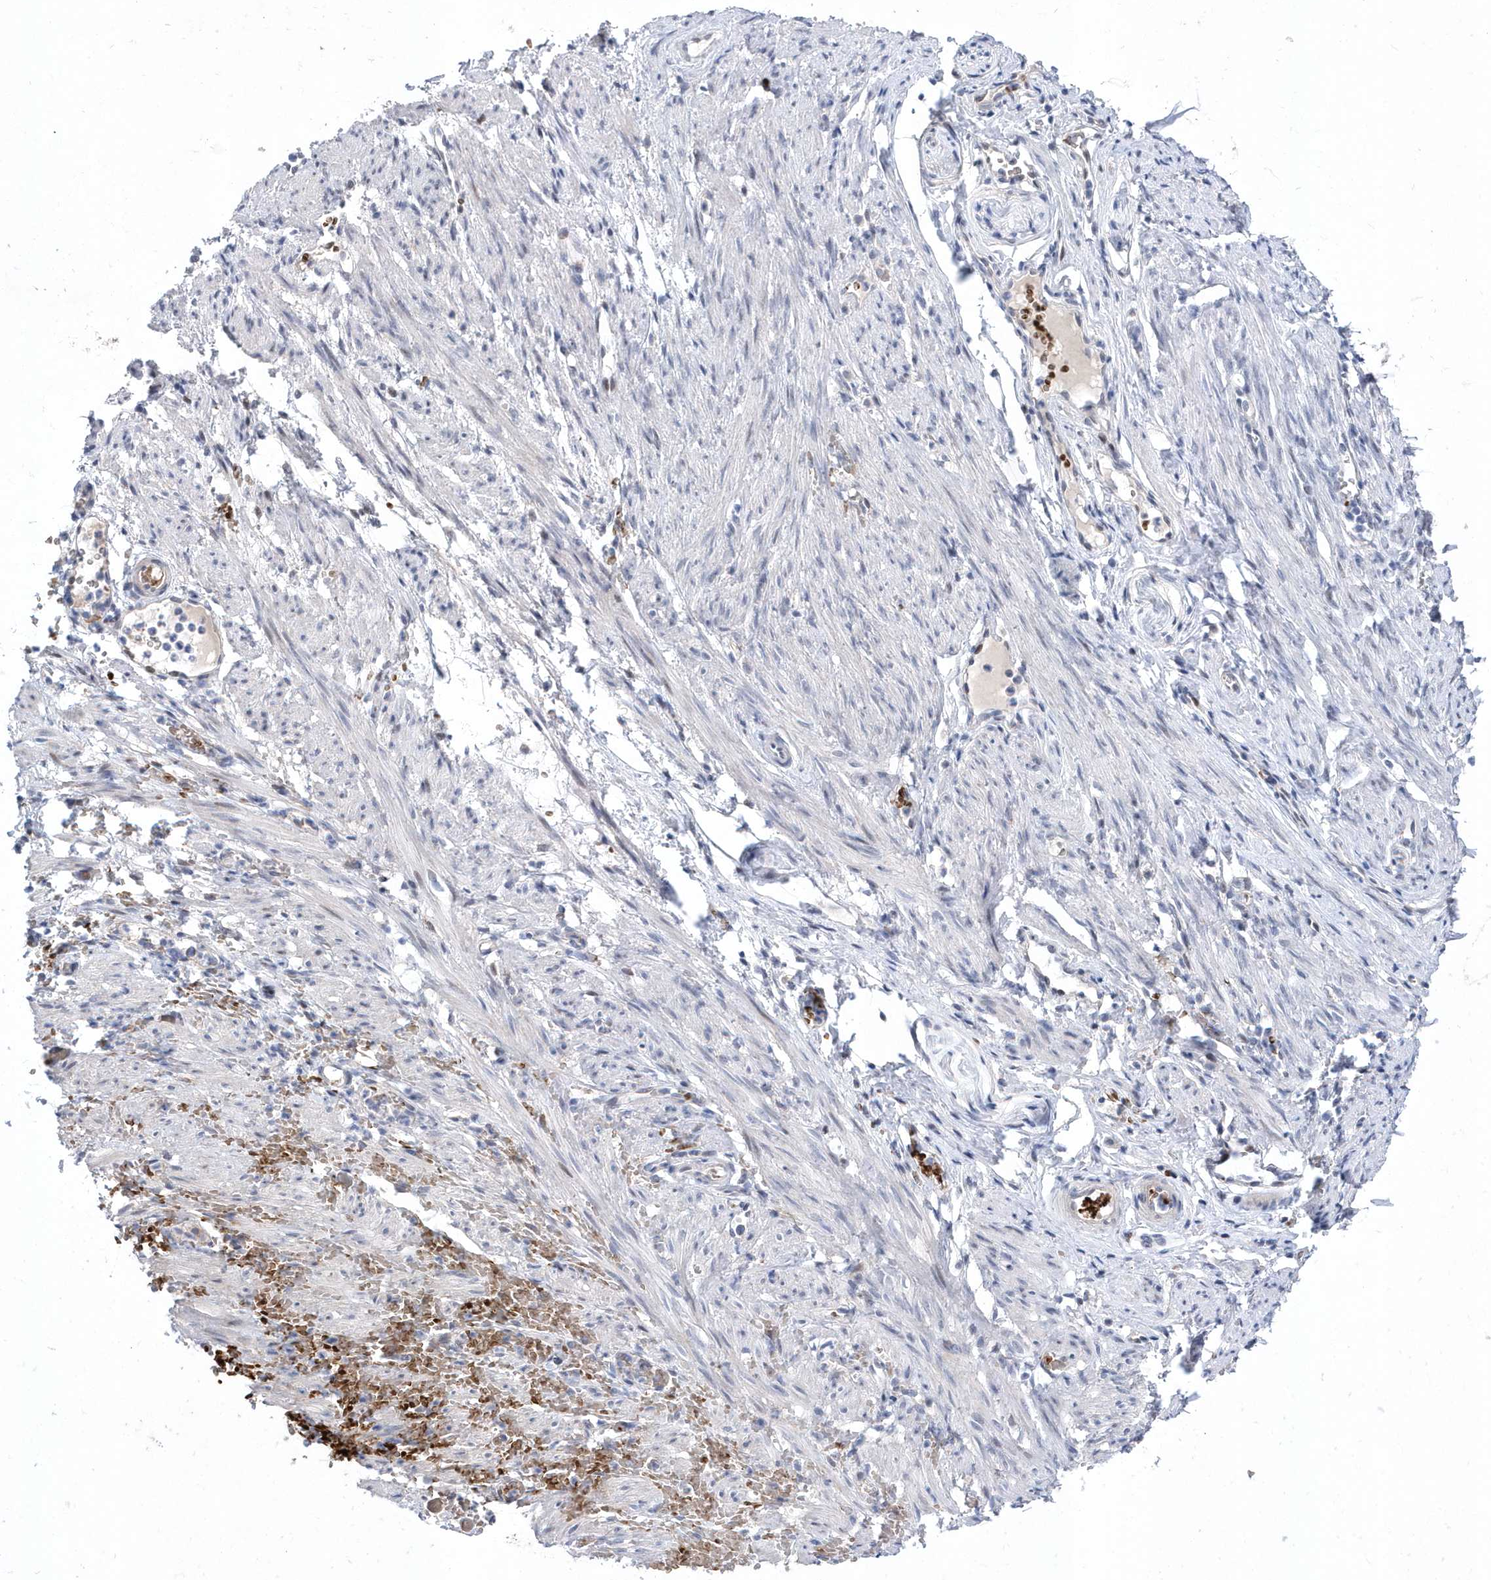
{"staining": {"intensity": "negative", "quantity": "none", "location": "none"}, "tissue": "adipose tissue", "cell_type": "Adipocytes", "image_type": "normal", "snomed": [{"axis": "morphology", "description": "Normal tissue, NOS"}, {"axis": "topography", "description": "Smooth muscle"}, {"axis": "topography", "description": "Peripheral nerve tissue"}], "caption": "Immunohistochemistry (IHC) micrograph of benign adipose tissue stained for a protein (brown), which exhibits no staining in adipocytes.", "gene": "ZNF875", "patient": {"sex": "female", "age": 39}}